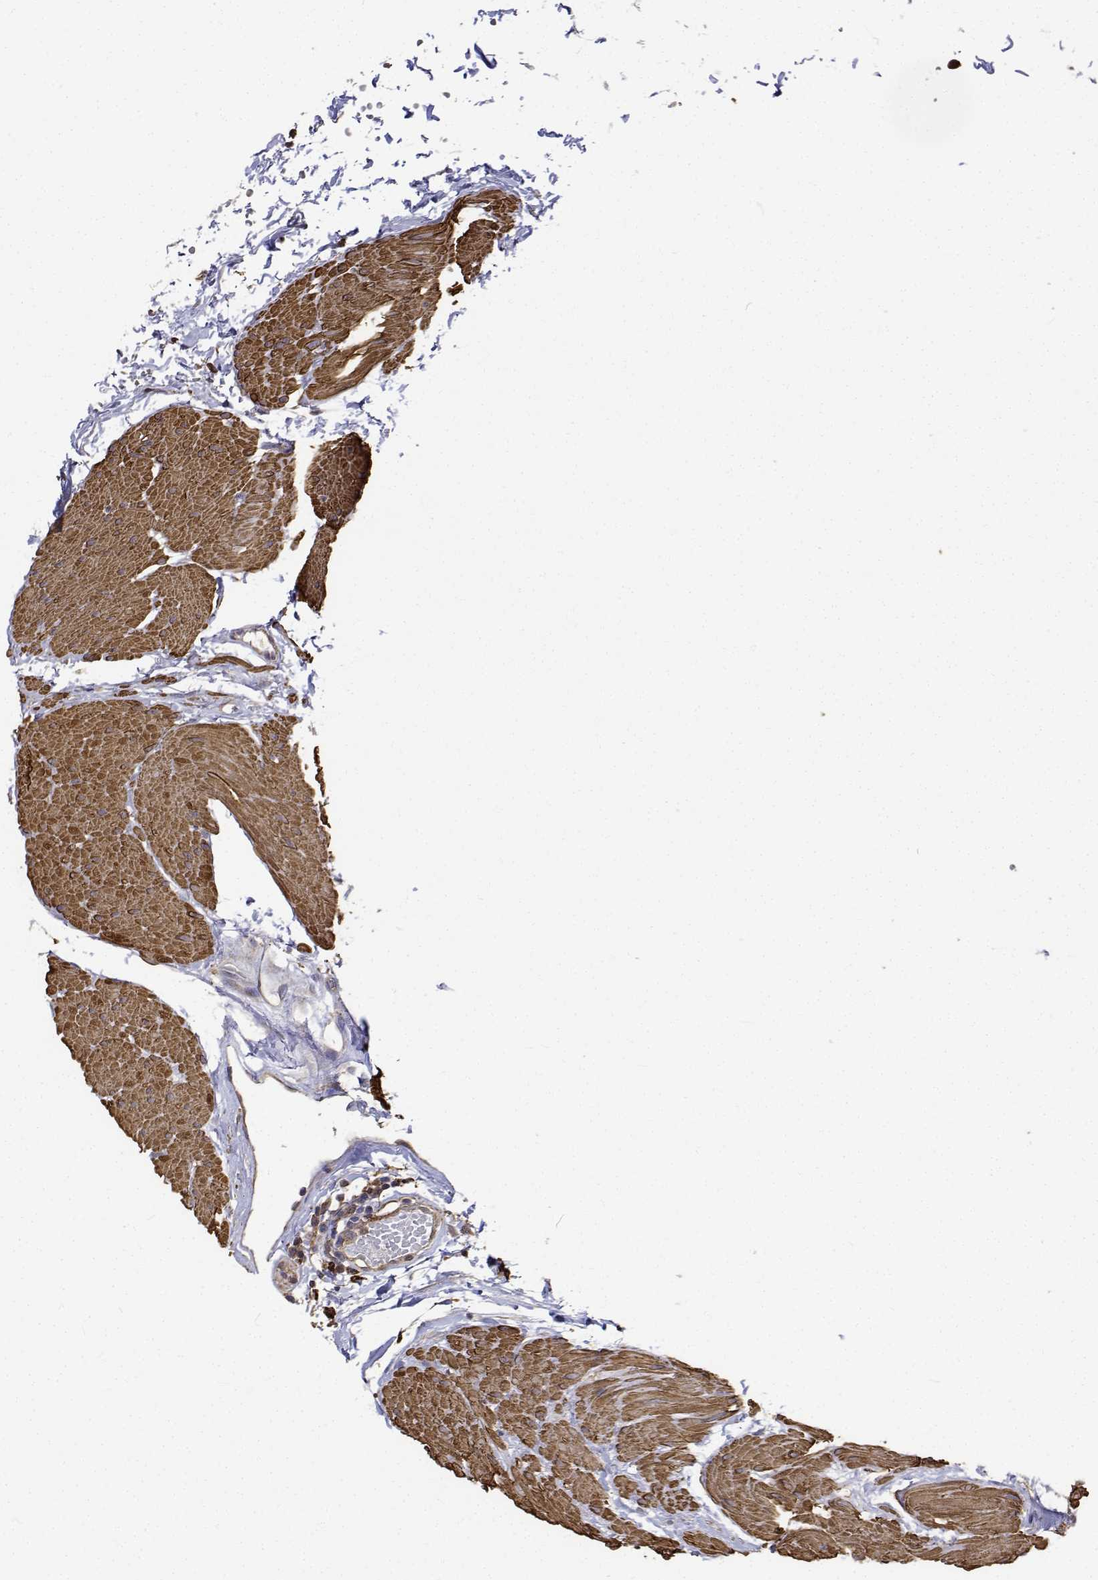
{"staining": {"intensity": "moderate", "quantity": ">75%", "location": "cytoplasmic/membranous,nuclear"}, "tissue": "urinary bladder", "cell_type": "Urothelial cells", "image_type": "normal", "snomed": [{"axis": "morphology", "description": "Normal tissue, NOS"}, {"axis": "topography", "description": "Urinary bladder"}], "caption": "DAB immunohistochemical staining of benign human urinary bladder exhibits moderate cytoplasmic/membranous,nuclear protein expression in about >75% of urothelial cells. (DAB (3,3'-diaminobenzidine) IHC, brown staining for protein, blue staining for nuclei).", "gene": "PCID2", "patient": {"sex": "male", "age": 64}}